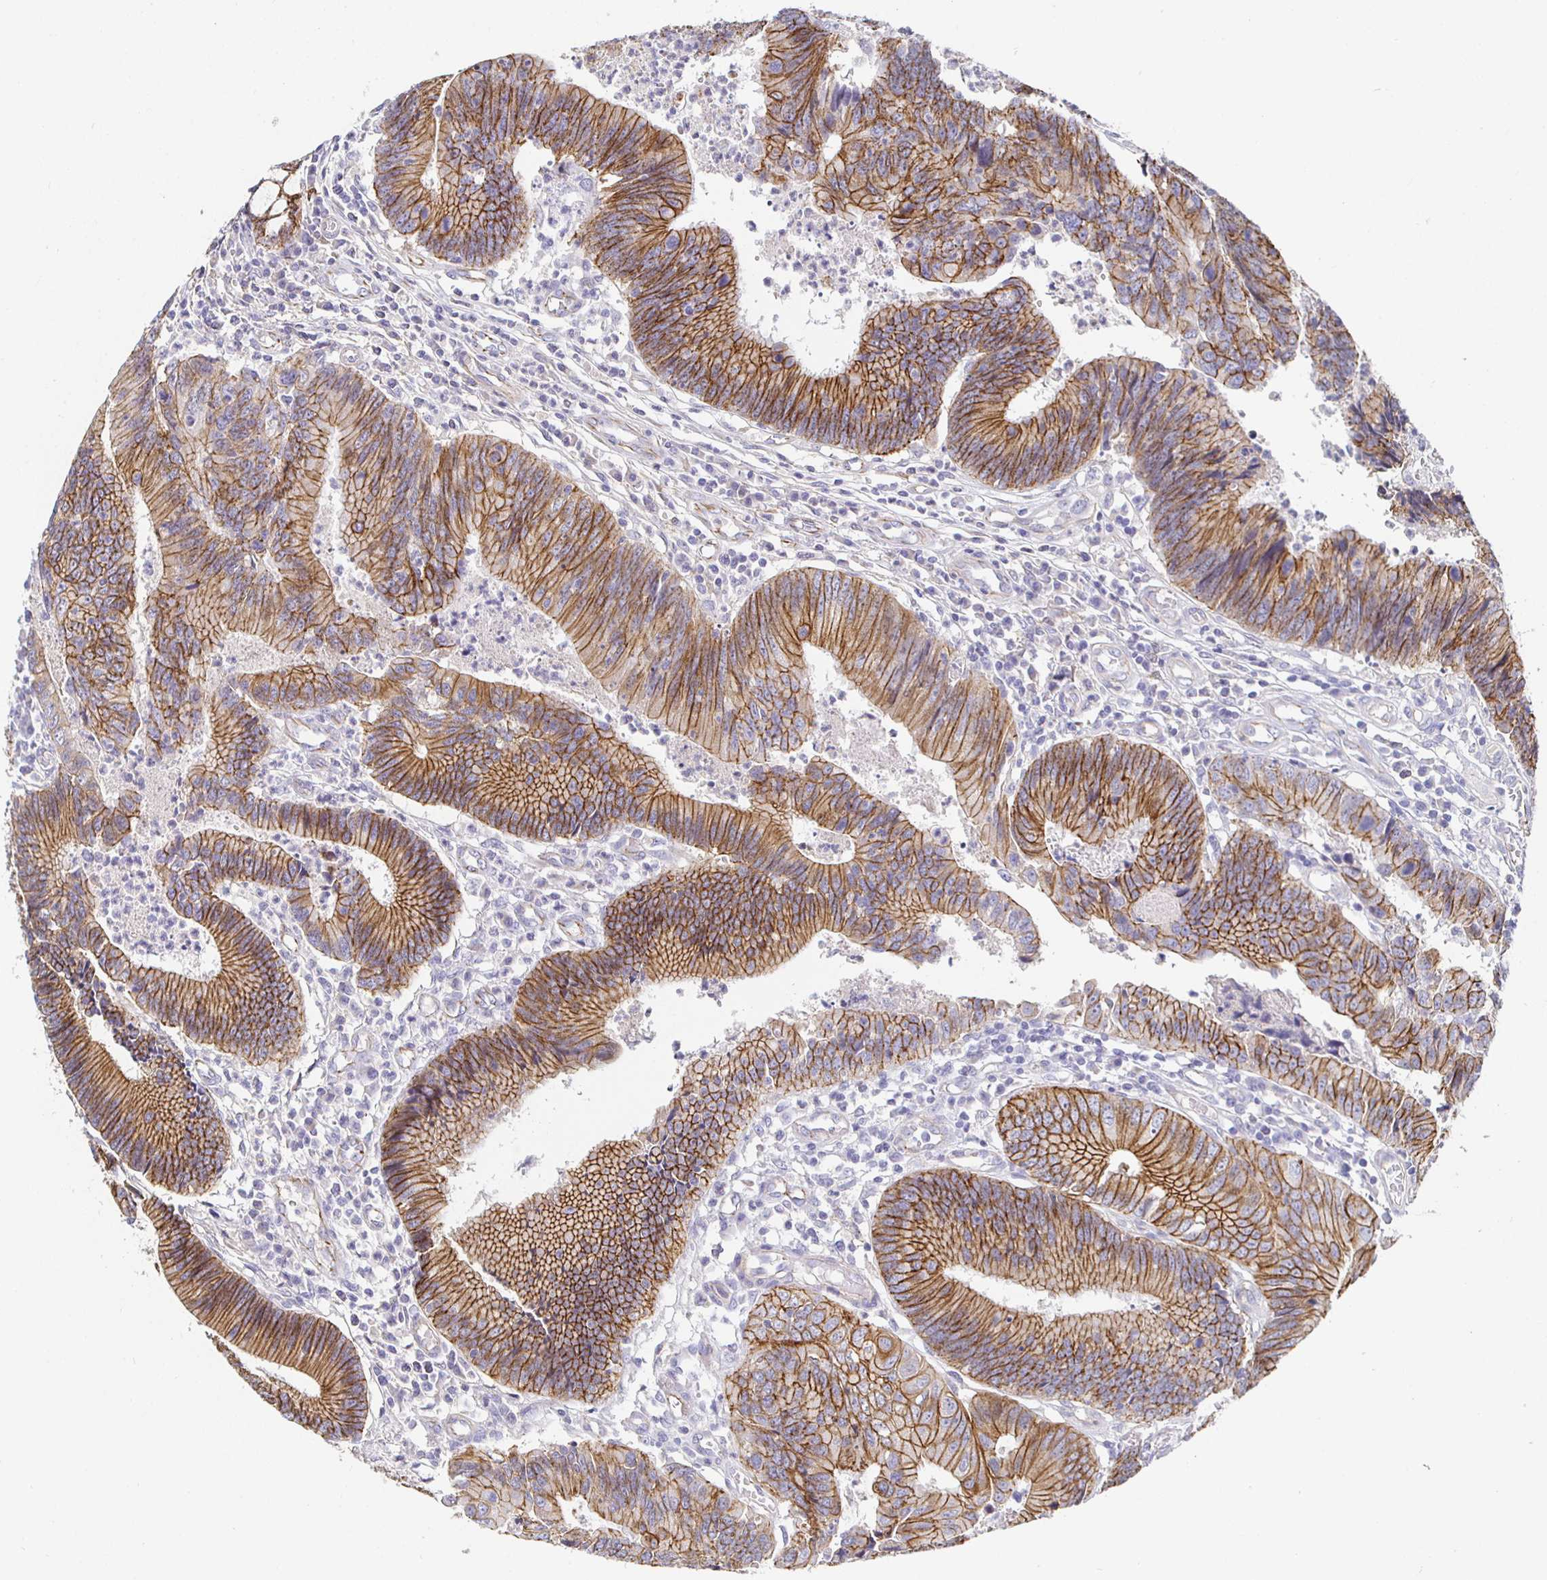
{"staining": {"intensity": "moderate", "quantity": ">75%", "location": "cytoplasmic/membranous"}, "tissue": "colorectal cancer", "cell_type": "Tumor cells", "image_type": "cancer", "snomed": [{"axis": "morphology", "description": "Adenocarcinoma, NOS"}, {"axis": "topography", "description": "Colon"}], "caption": "Immunohistochemical staining of human colorectal cancer (adenocarcinoma) shows moderate cytoplasmic/membranous protein staining in about >75% of tumor cells.", "gene": "PIWIL3", "patient": {"sex": "female", "age": 67}}